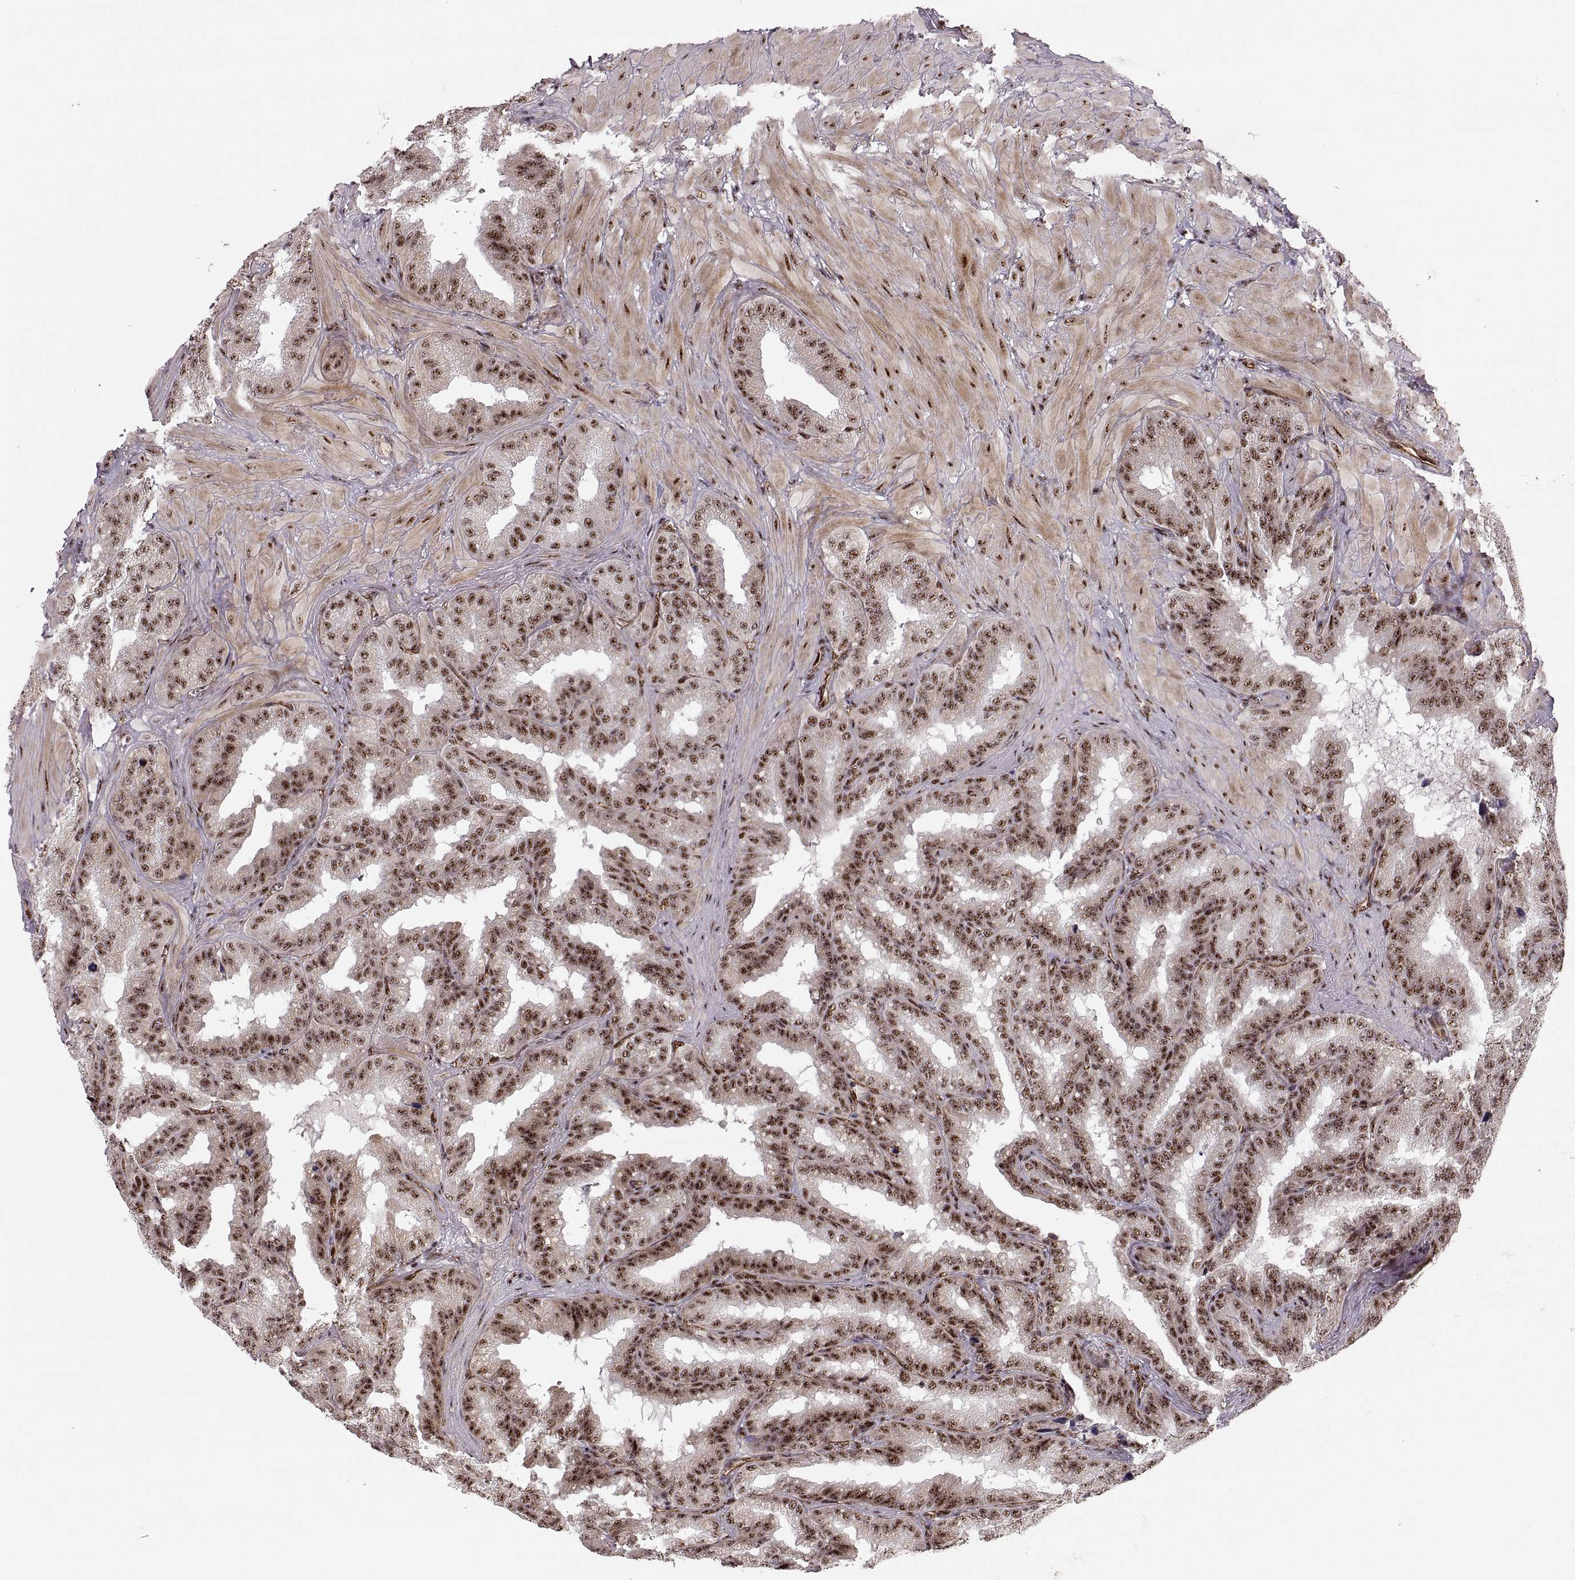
{"staining": {"intensity": "strong", "quantity": ">75%", "location": "nuclear"}, "tissue": "seminal vesicle", "cell_type": "Glandular cells", "image_type": "normal", "snomed": [{"axis": "morphology", "description": "Normal tissue, NOS"}, {"axis": "topography", "description": "Seminal veicle"}], "caption": "Glandular cells show high levels of strong nuclear positivity in approximately >75% of cells in benign seminal vesicle.", "gene": "ZCCHC17", "patient": {"sex": "male", "age": 37}}